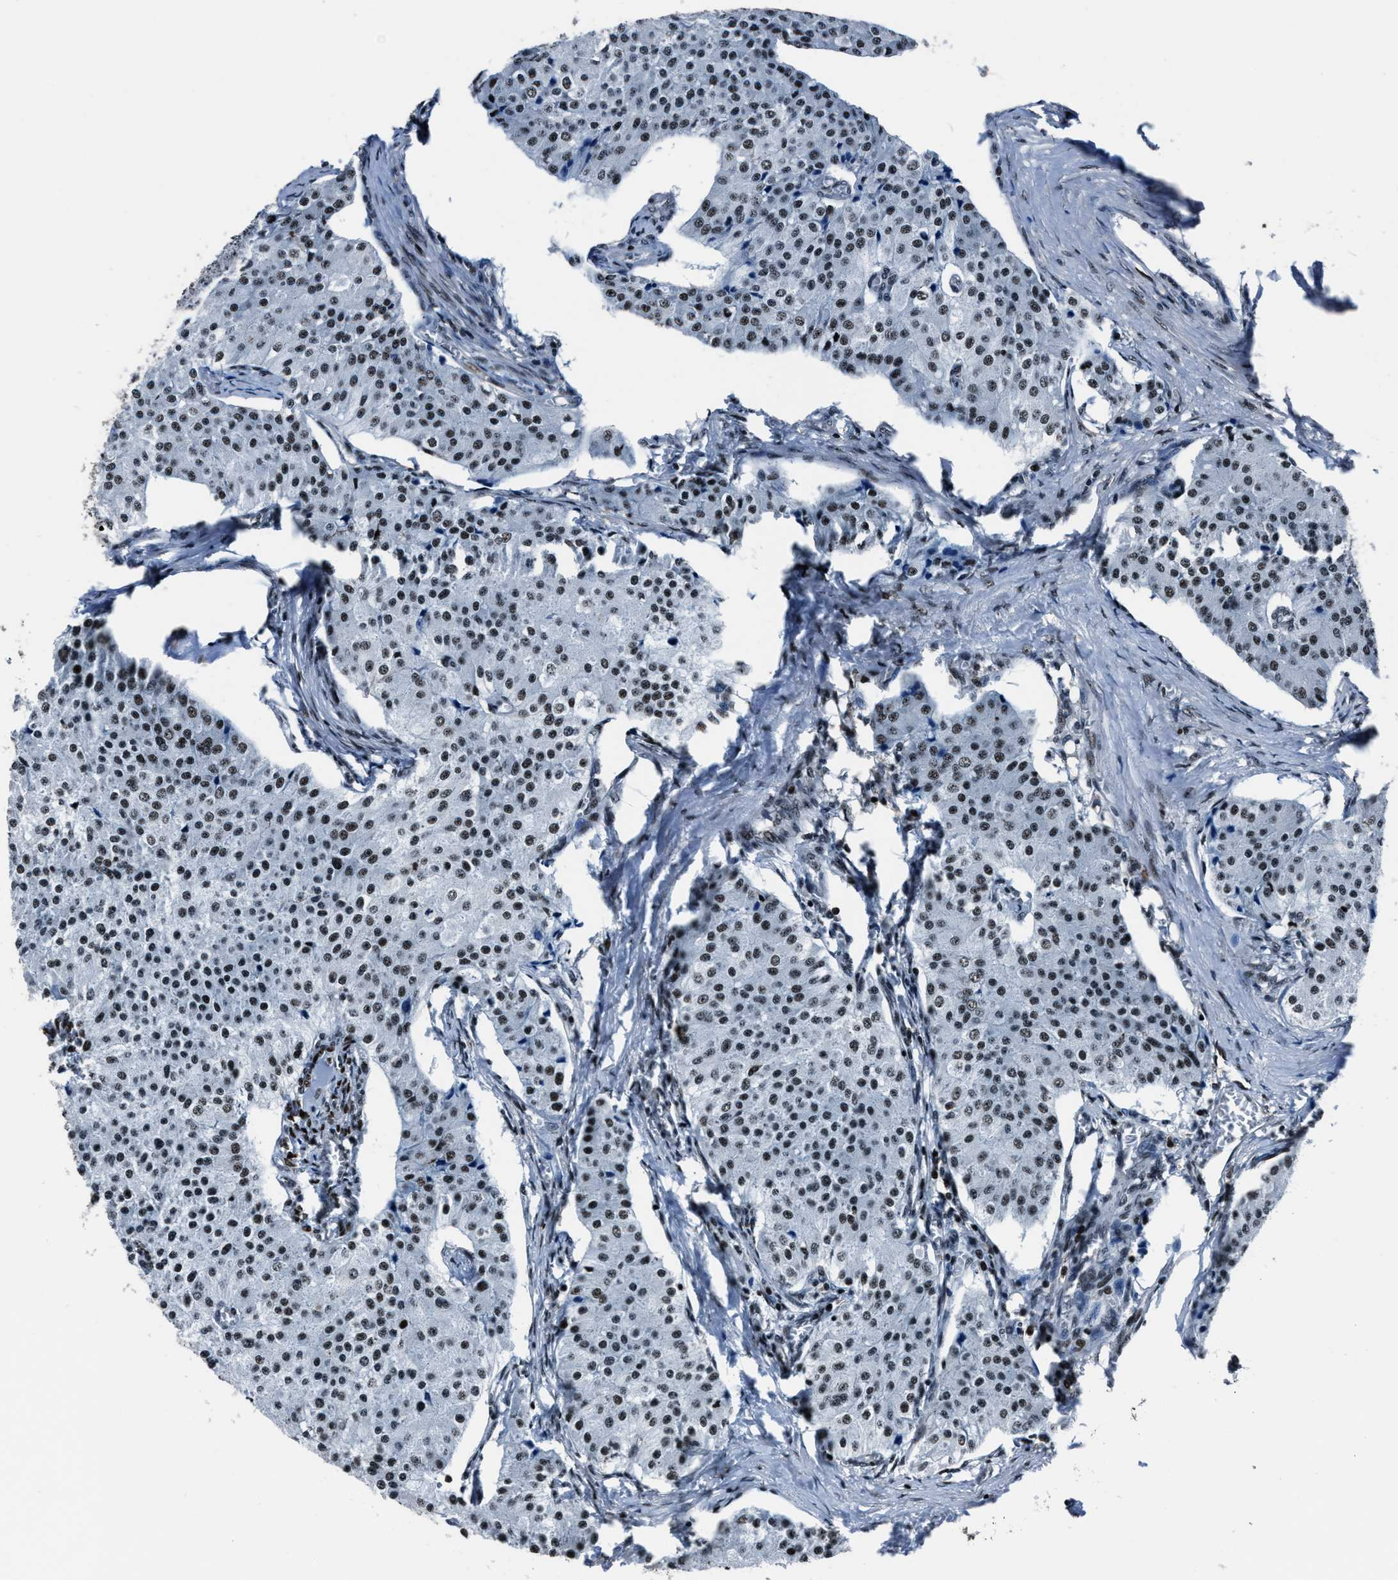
{"staining": {"intensity": "moderate", "quantity": ">75%", "location": "nuclear"}, "tissue": "carcinoid", "cell_type": "Tumor cells", "image_type": "cancer", "snomed": [{"axis": "morphology", "description": "Carcinoid, malignant, NOS"}, {"axis": "topography", "description": "Colon"}], "caption": "A brown stain highlights moderate nuclear expression of a protein in malignant carcinoid tumor cells.", "gene": "PPIE", "patient": {"sex": "female", "age": 52}}